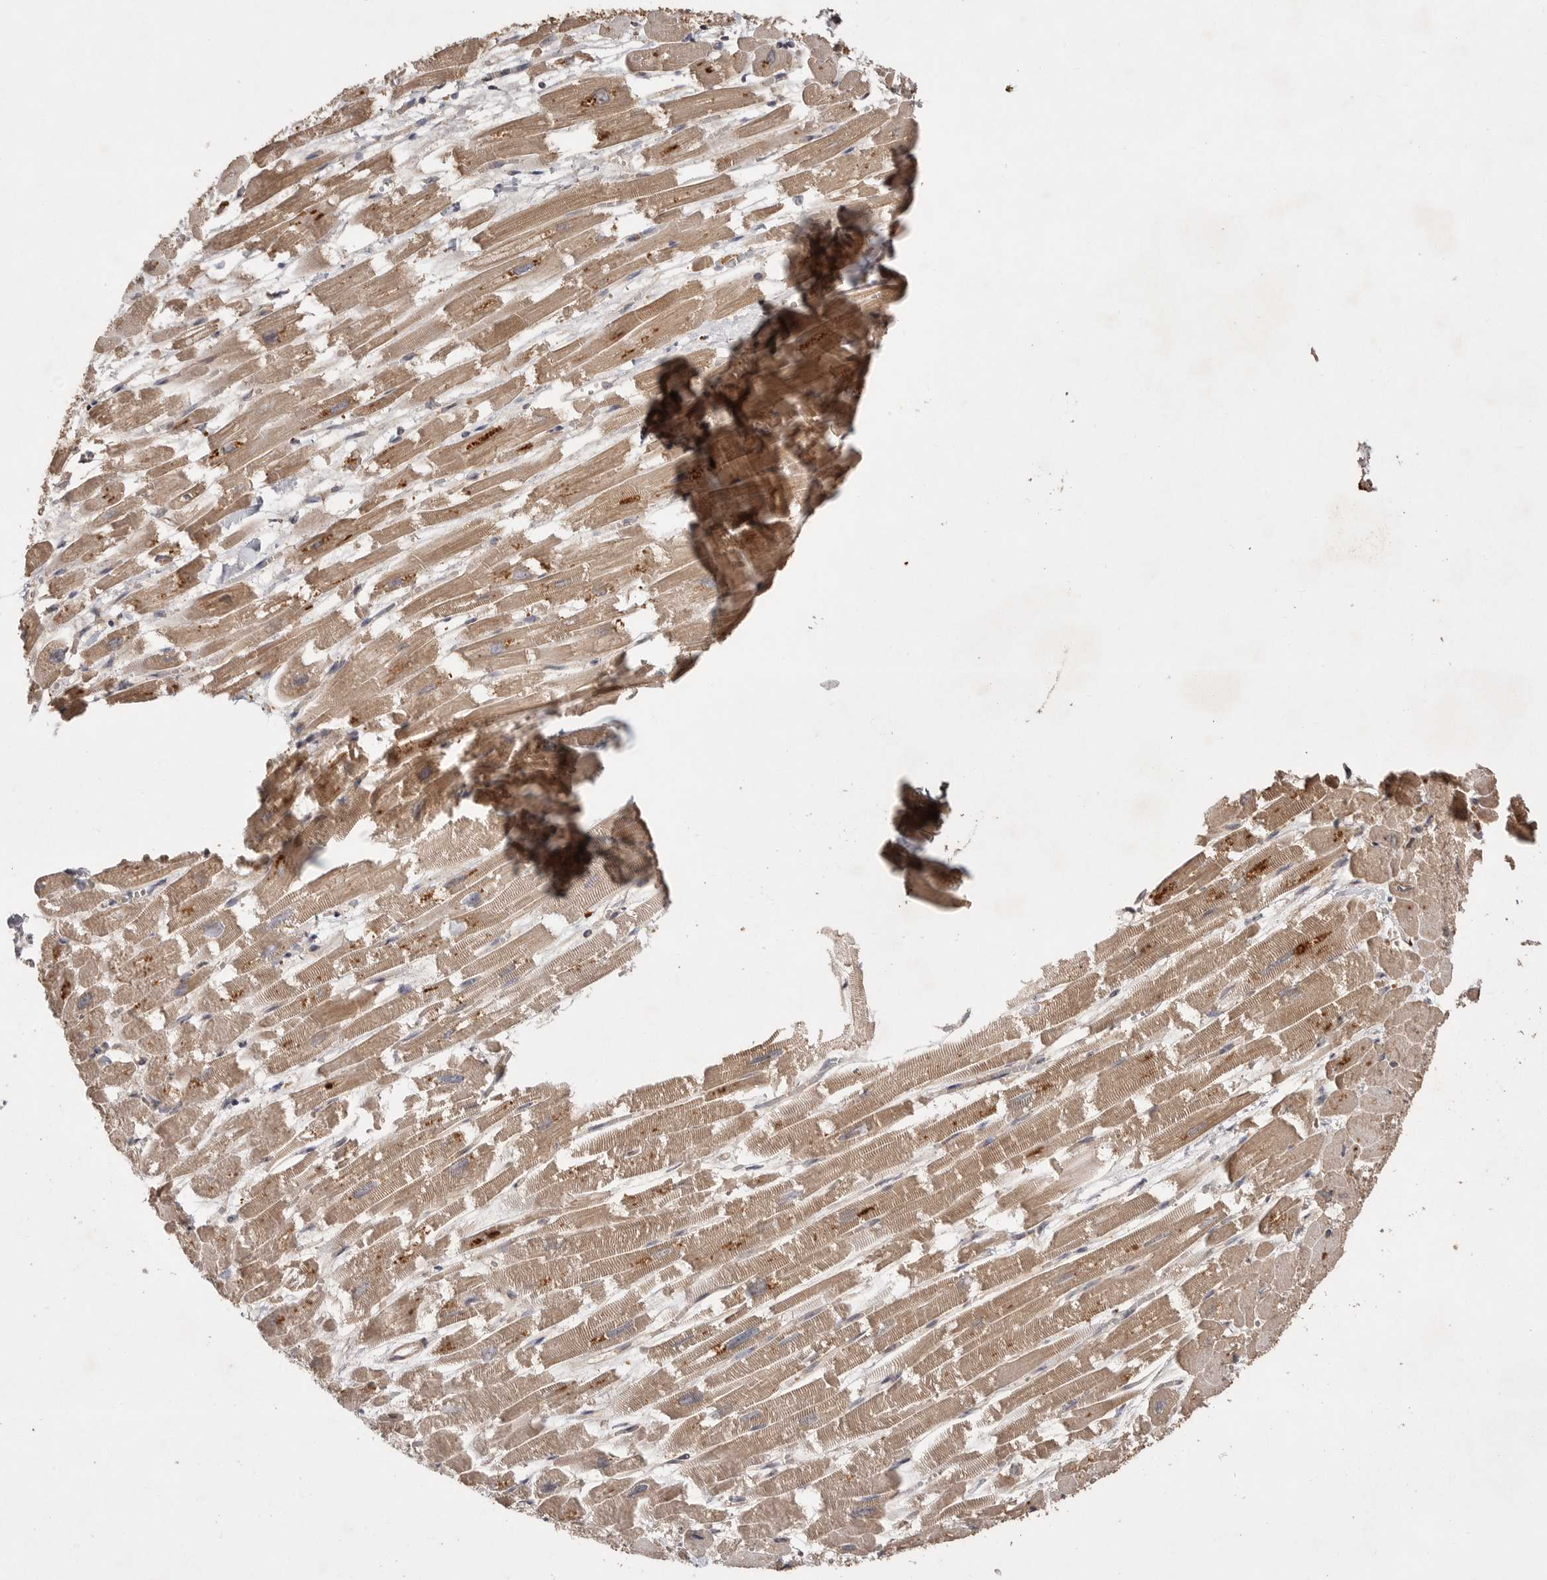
{"staining": {"intensity": "moderate", "quantity": "25%-75%", "location": "cytoplasmic/membranous"}, "tissue": "heart muscle", "cell_type": "Cardiomyocytes", "image_type": "normal", "snomed": [{"axis": "morphology", "description": "Normal tissue, NOS"}, {"axis": "topography", "description": "Heart"}], "caption": "Moderate cytoplasmic/membranous positivity for a protein is seen in about 25%-75% of cardiomyocytes of normal heart muscle using IHC.", "gene": "VN1R4", "patient": {"sex": "male", "age": 54}}